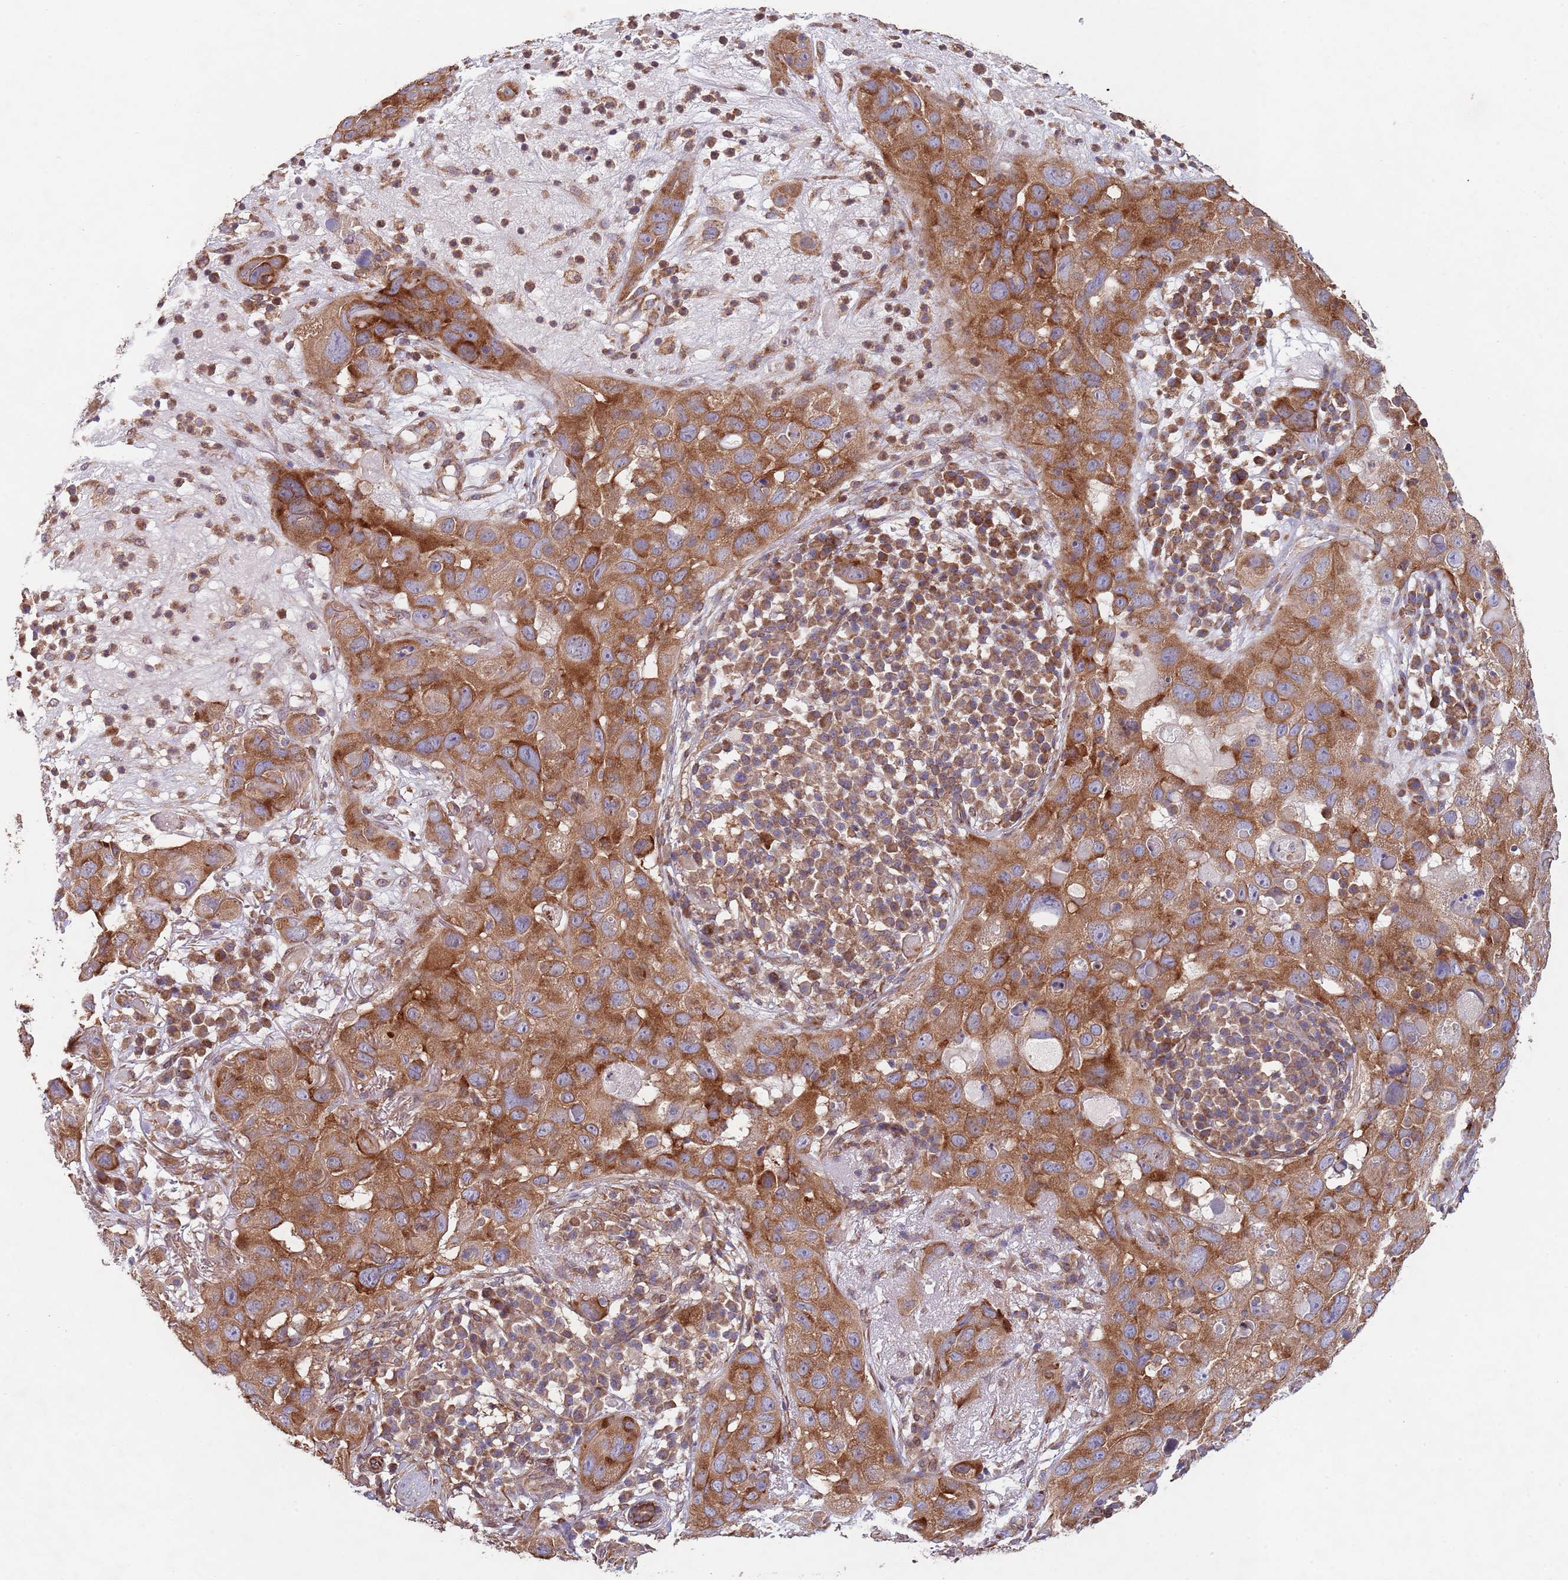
{"staining": {"intensity": "strong", "quantity": ">75%", "location": "cytoplasmic/membranous"}, "tissue": "skin cancer", "cell_type": "Tumor cells", "image_type": "cancer", "snomed": [{"axis": "morphology", "description": "Squamous cell carcinoma in situ, NOS"}, {"axis": "morphology", "description": "Squamous cell carcinoma, NOS"}, {"axis": "topography", "description": "Skin"}], "caption": "IHC histopathology image of neoplastic tissue: human skin squamous cell carcinoma in situ stained using IHC shows high levels of strong protein expression localized specifically in the cytoplasmic/membranous of tumor cells, appearing as a cytoplasmic/membranous brown color.", "gene": "RNF19B", "patient": {"sex": "male", "age": 93}}